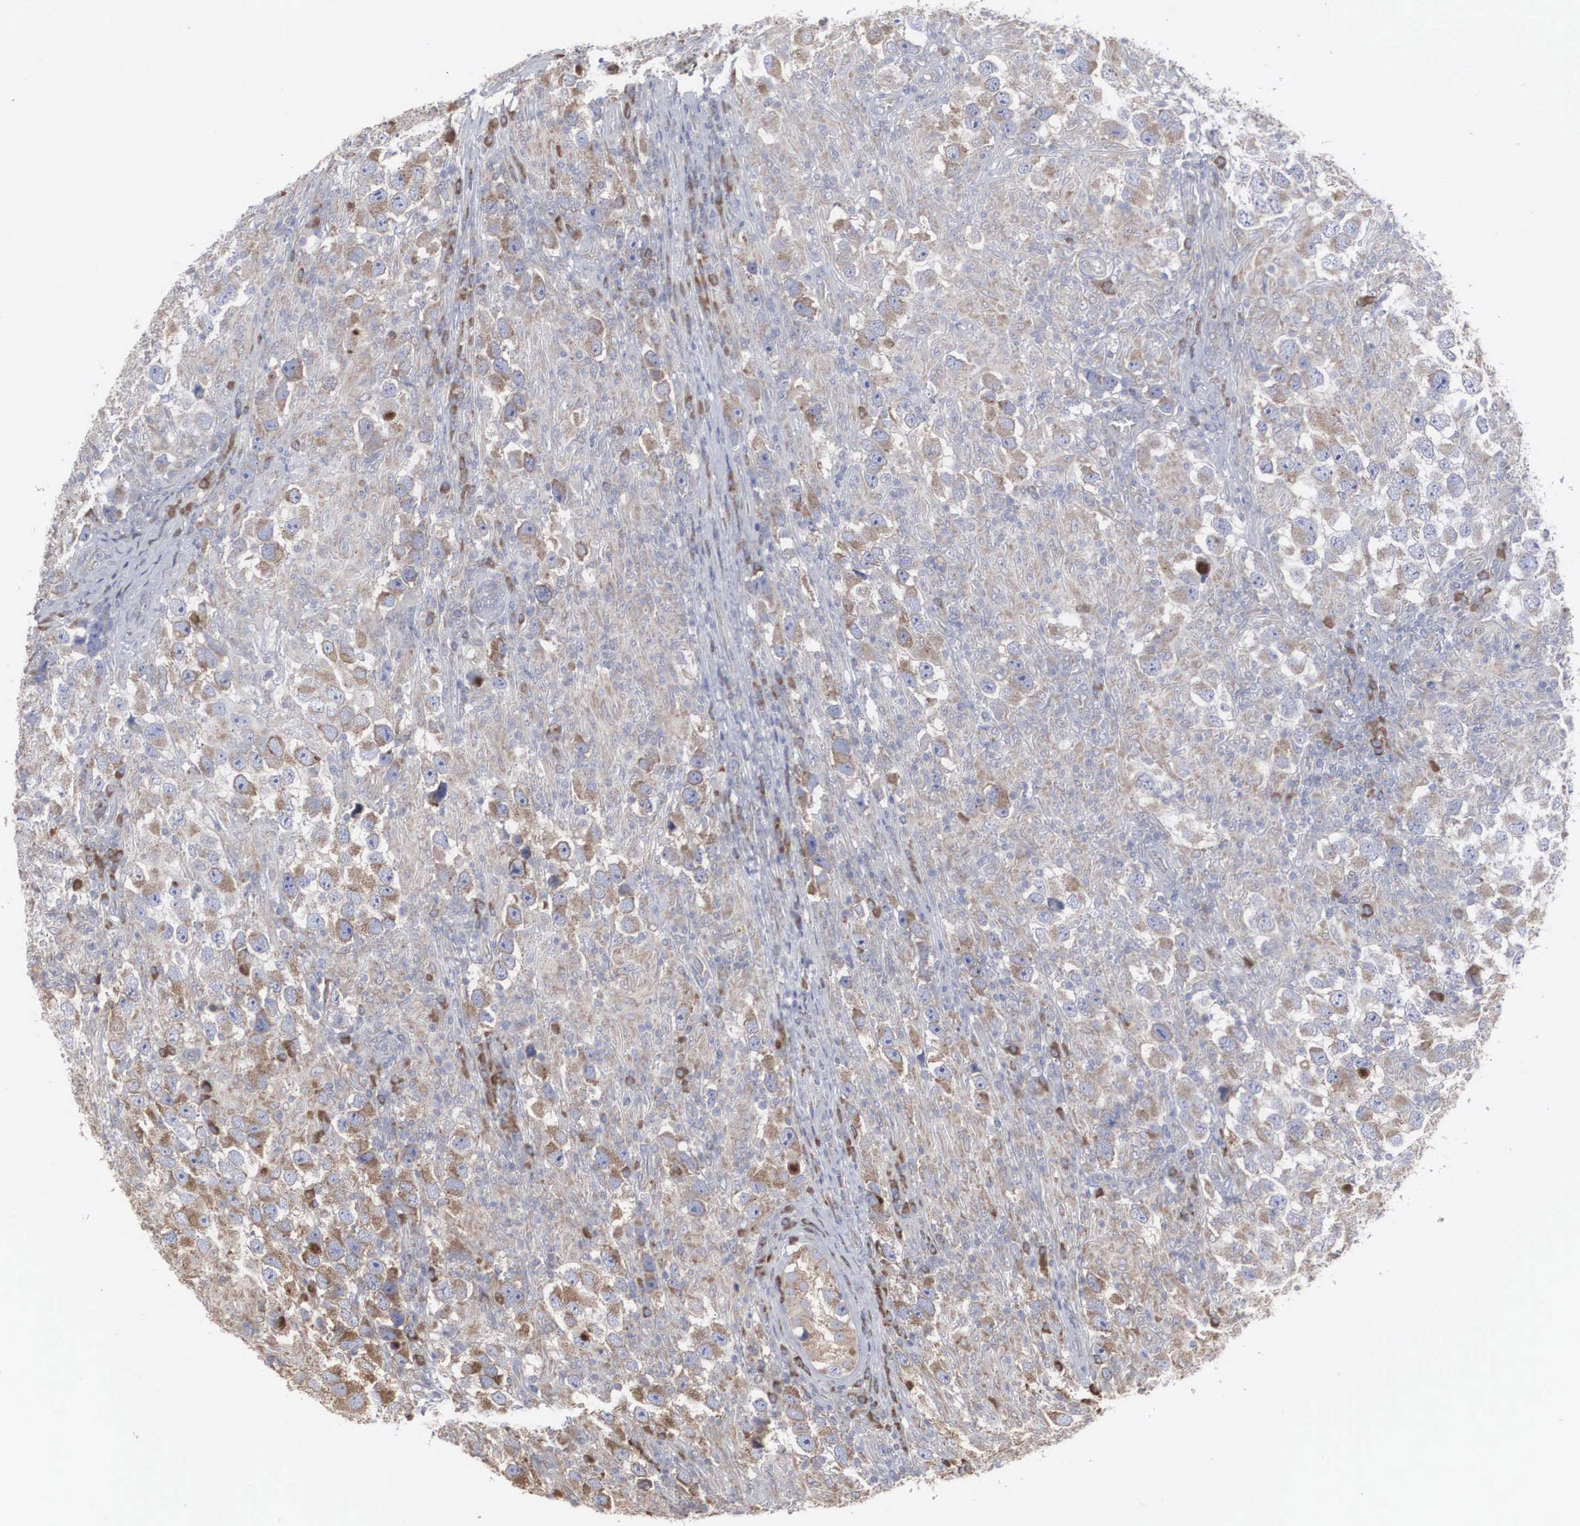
{"staining": {"intensity": "weak", "quantity": "25%-75%", "location": "cytoplasmic/membranous"}, "tissue": "testis cancer", "cell_type": "Tumor cells", "image_type": "cancer", "snomed": [{"axis": "morphology", "description": "Carcinoma, Embryonal, NOS"}, {"axis": "topography", "description": "Testis"}], "caption": "Immunohistochemistry histopathology image of neoplastic tissue: human embryonal carcinoma (testis) stained using immunohistochemistry (IHC) exhibits low levels of weak protein expression localized specifically in the cytoplasmic/membranous of tumor cells, appearing as a cytoplasmic/membranous brown color.", "gene": "MIA2", "patient": {"sex": "male", "age": 21}}